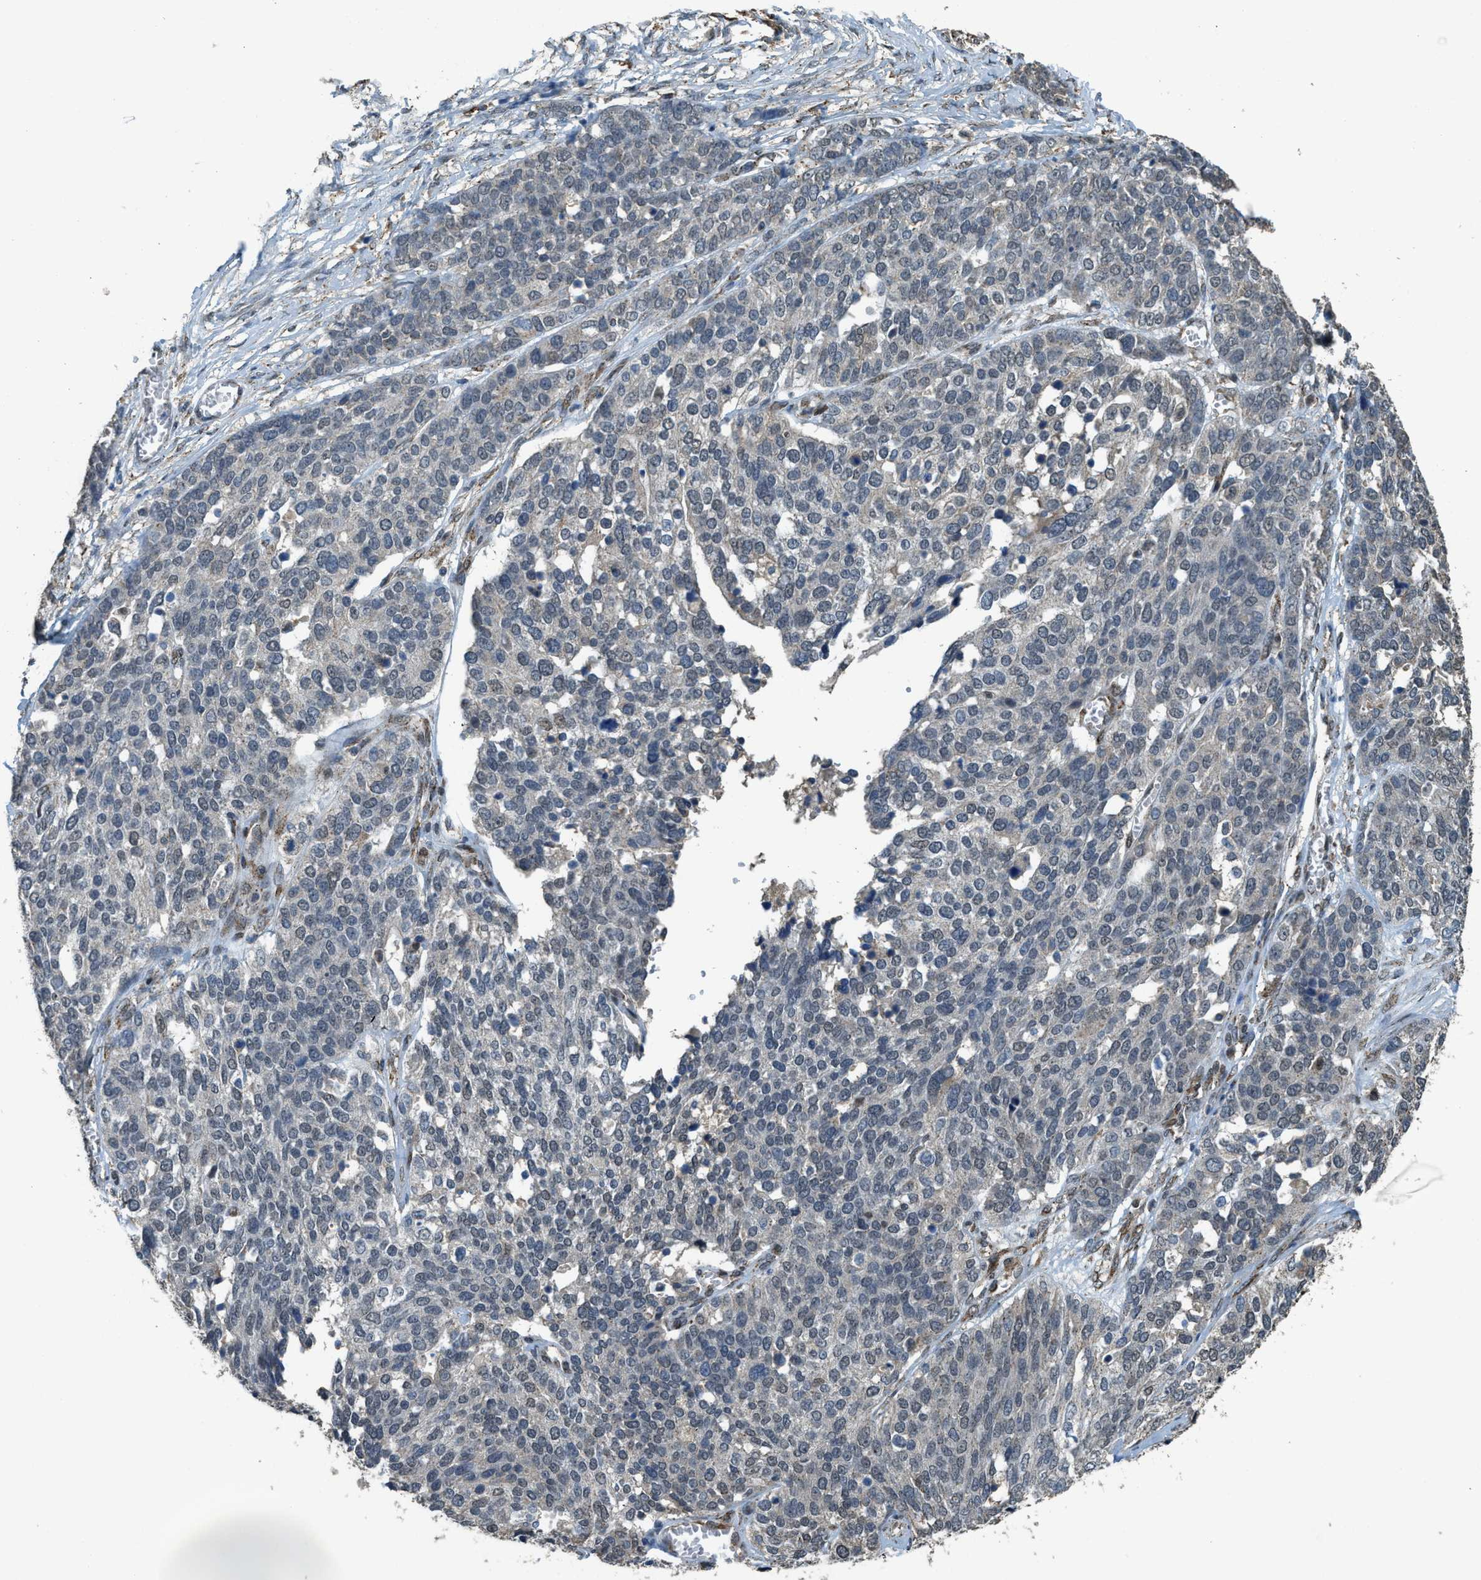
{"staining": {"intensity": "weak", "quantity": "<25%", "location": "cytoplasmic/membranous,nuclear"}, "tissue": "ovarian cancer", "cell_type": "Tumor cells", "image_type": "cancer", "snomed": [{"axis": "morphology", "description": "Cystadenocarcinoma, serous, NOS"}, {"axis": "topography", "description": "Ovary"}], "caption": "This is an IHC micrograph of human ovarian cancer (serous cystadenocarcinoma). There is no staining in tumor cells.", "gene": "IPO7", "patient": {"sex": "female", "age": 44}}